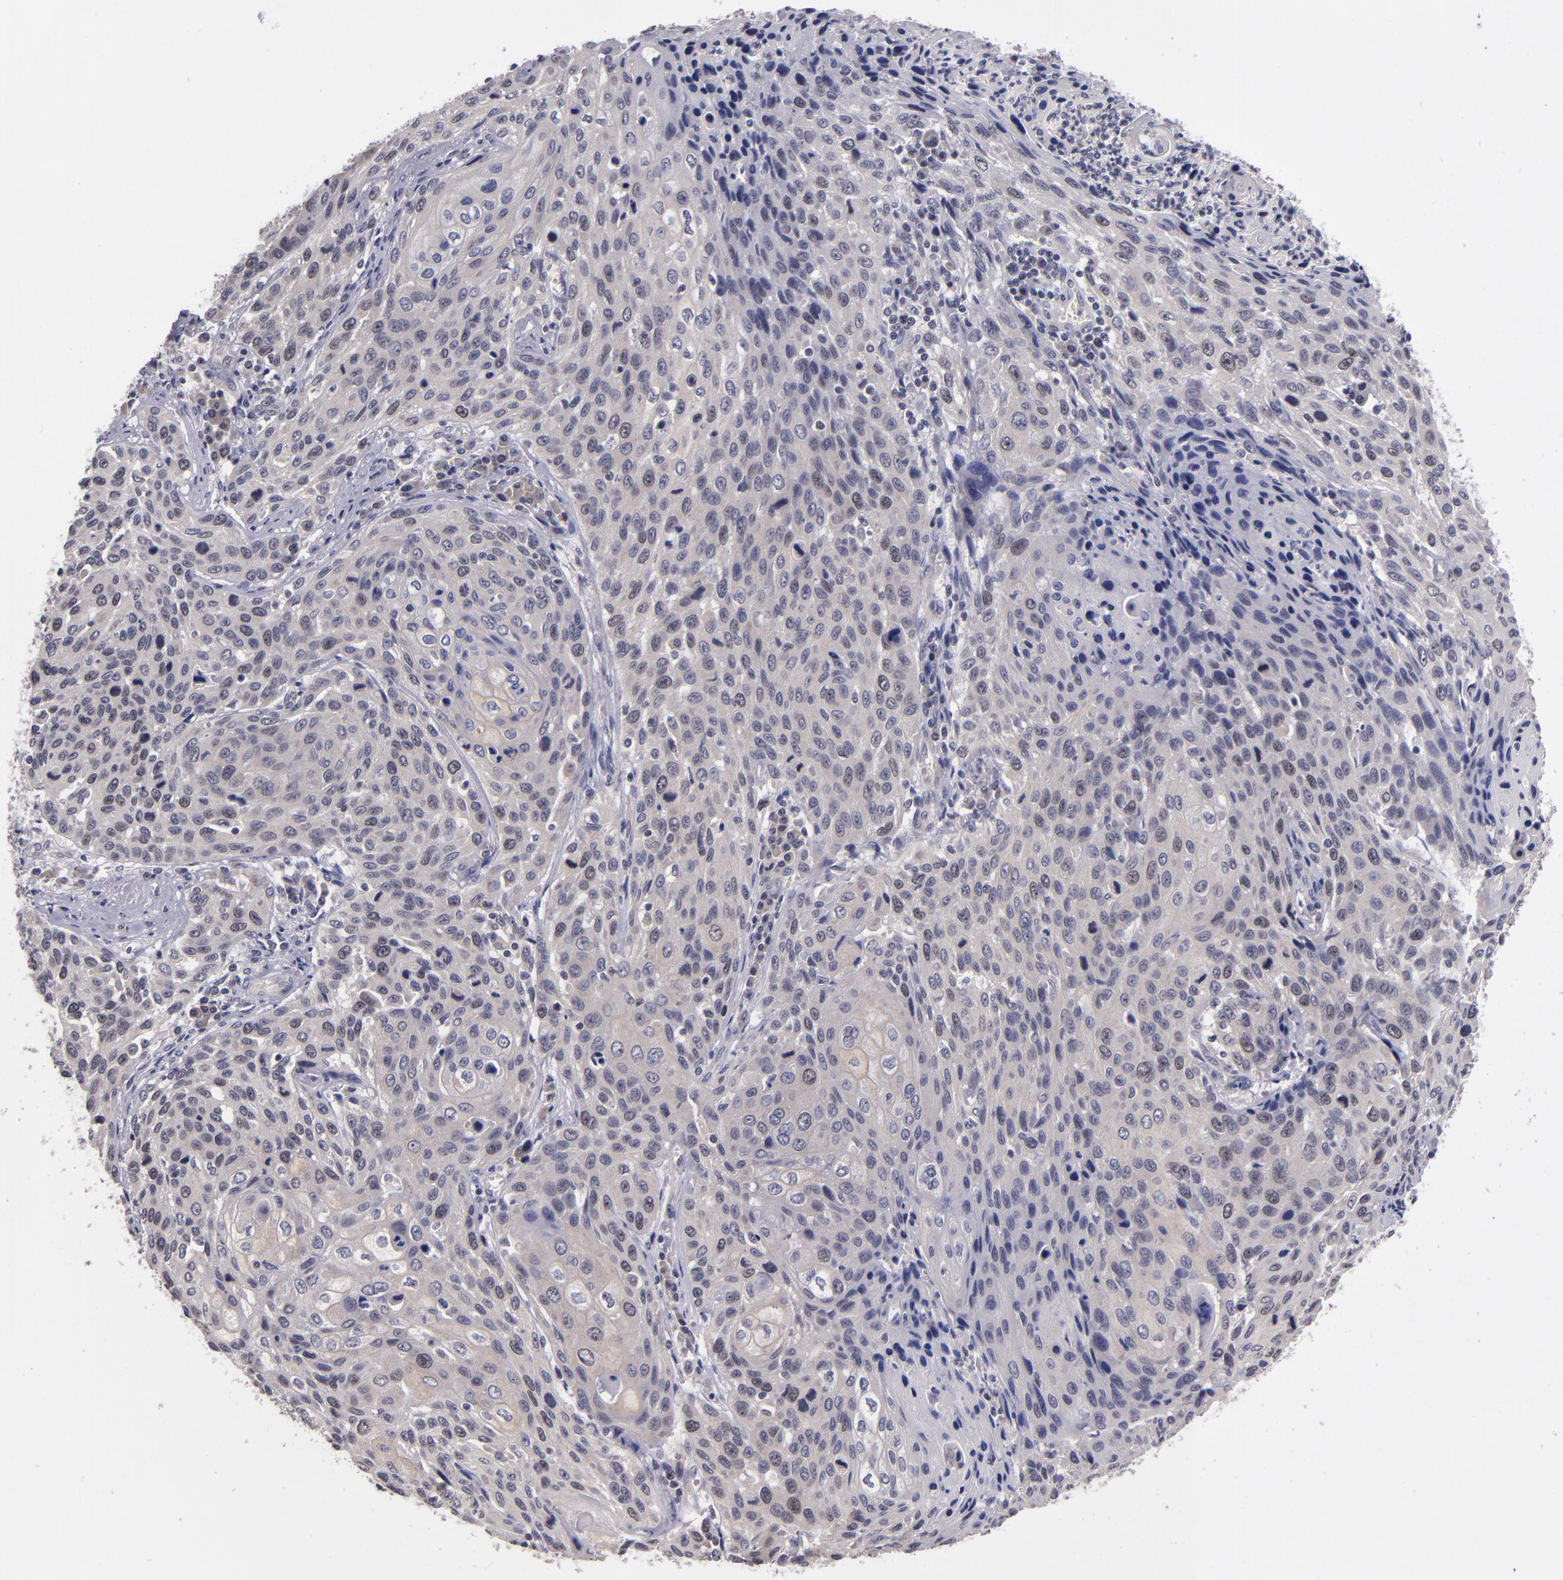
{"staining": {"intensity": "weak", "quantity": "<25%", "location": "nuclear"}, "tissue": "cervical cancer", "cell_type": "Tumor cells", "image_type": "cancer", "snomed": [{"axis": "morphology", "description": "Squamous cell carcinoma, NOS"}, {"axis": "topography", "description": "Cervix"}], "caption": "IHC micrograph of squamous cell carcinoma (cervical) stained for a protein (brown), which shows no staining in tumor cells.", "gene": "CDC7", "patient": {"sex": "female", "age": 32}}